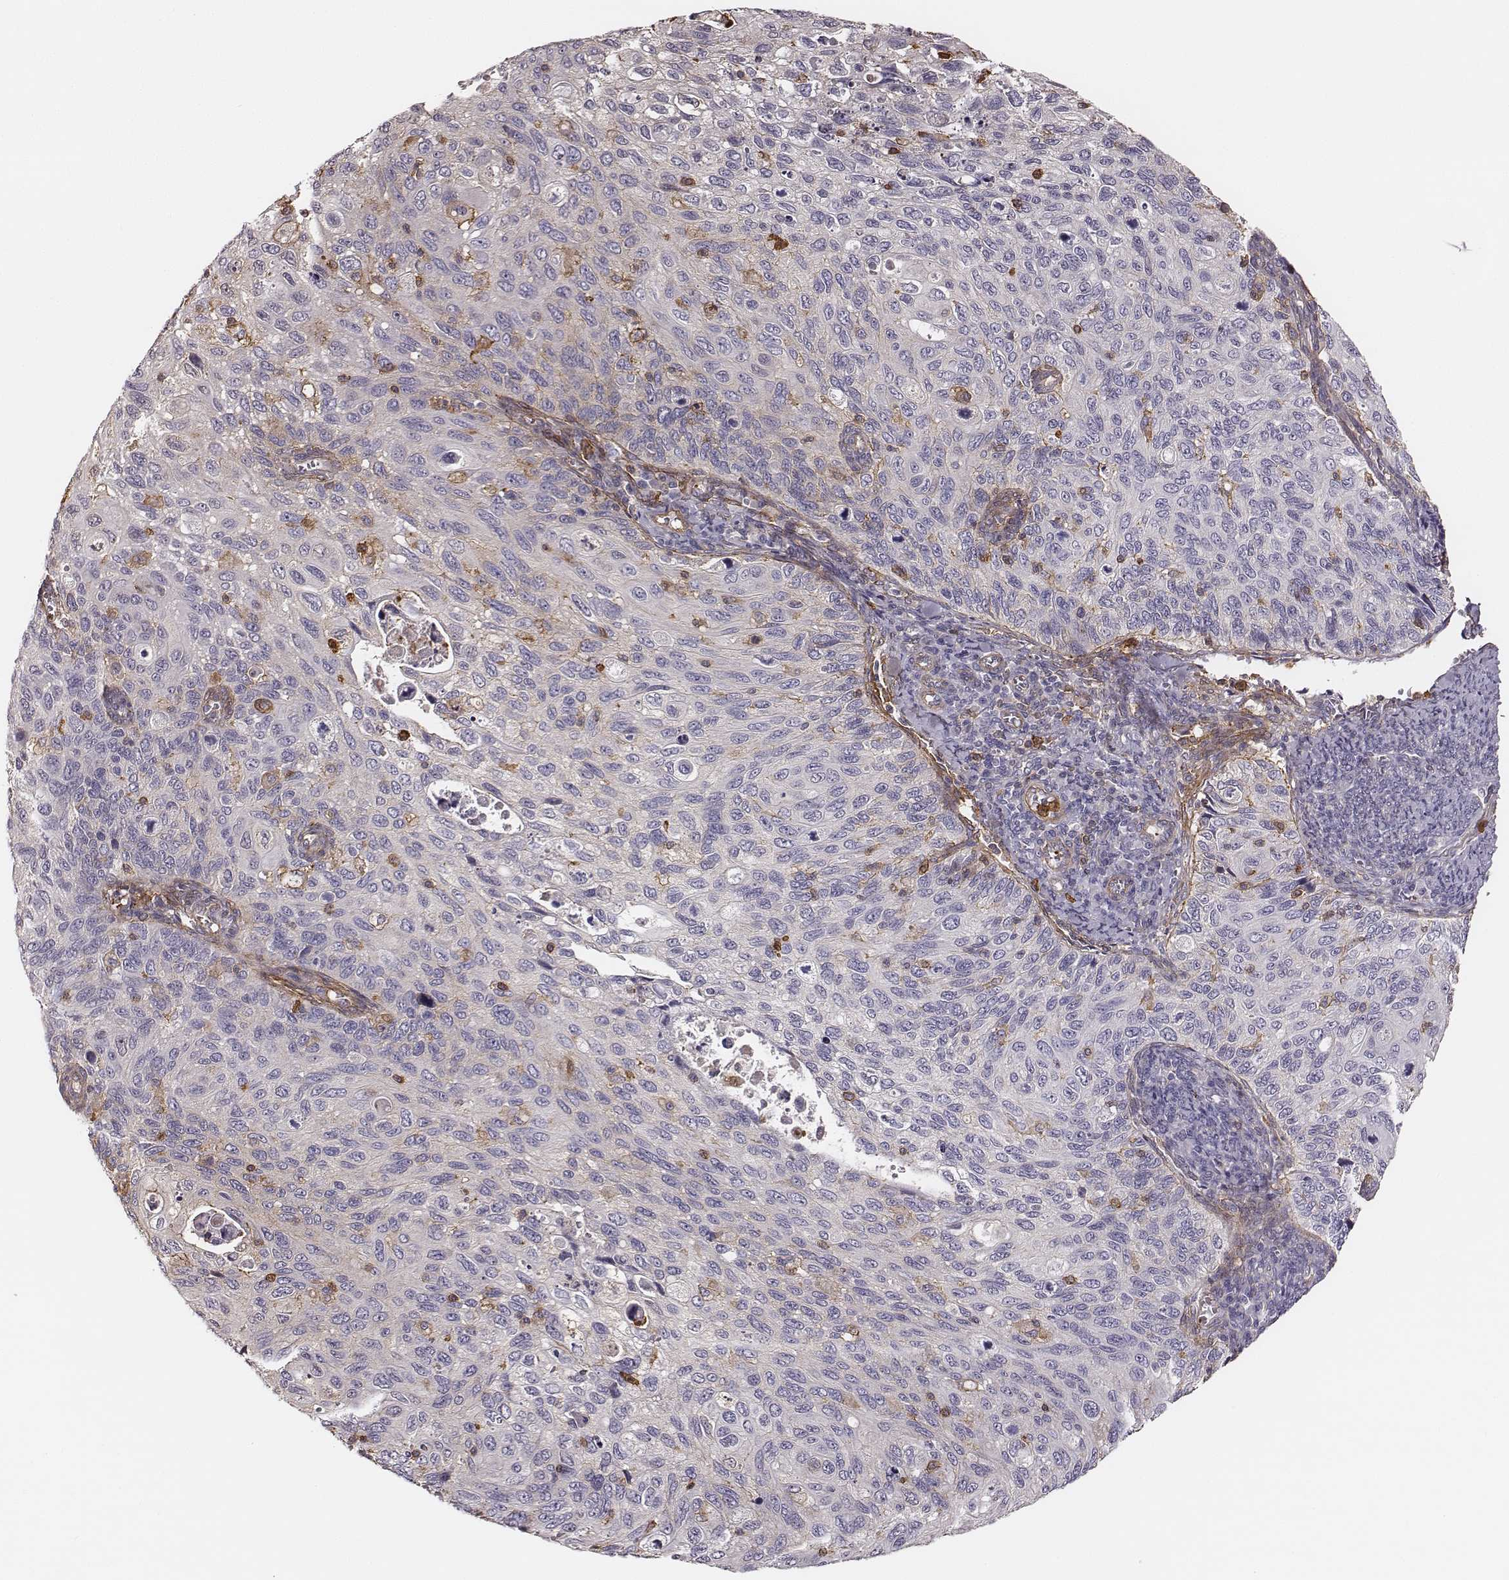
{"staining": {"intensity": "weak", "quantity": "<25%", "location": "cytoplasmic/membranous"}, "tissue": "cervical cancer", "cell_type": "Tumor cells", "image_type": "cancer", "snomed": [{"axis": "morphology", "description": "Squamous cell carcinoma, NOS"}, {"axis": "topography", "description": "Cervix"}], "caption": "Immunohistochemistry (IHC) of cervical squamous cell carcinoma displays no staining in tumor cells.", "gene": "ZYX", "patient": {"sex": "female", "age": 70}}